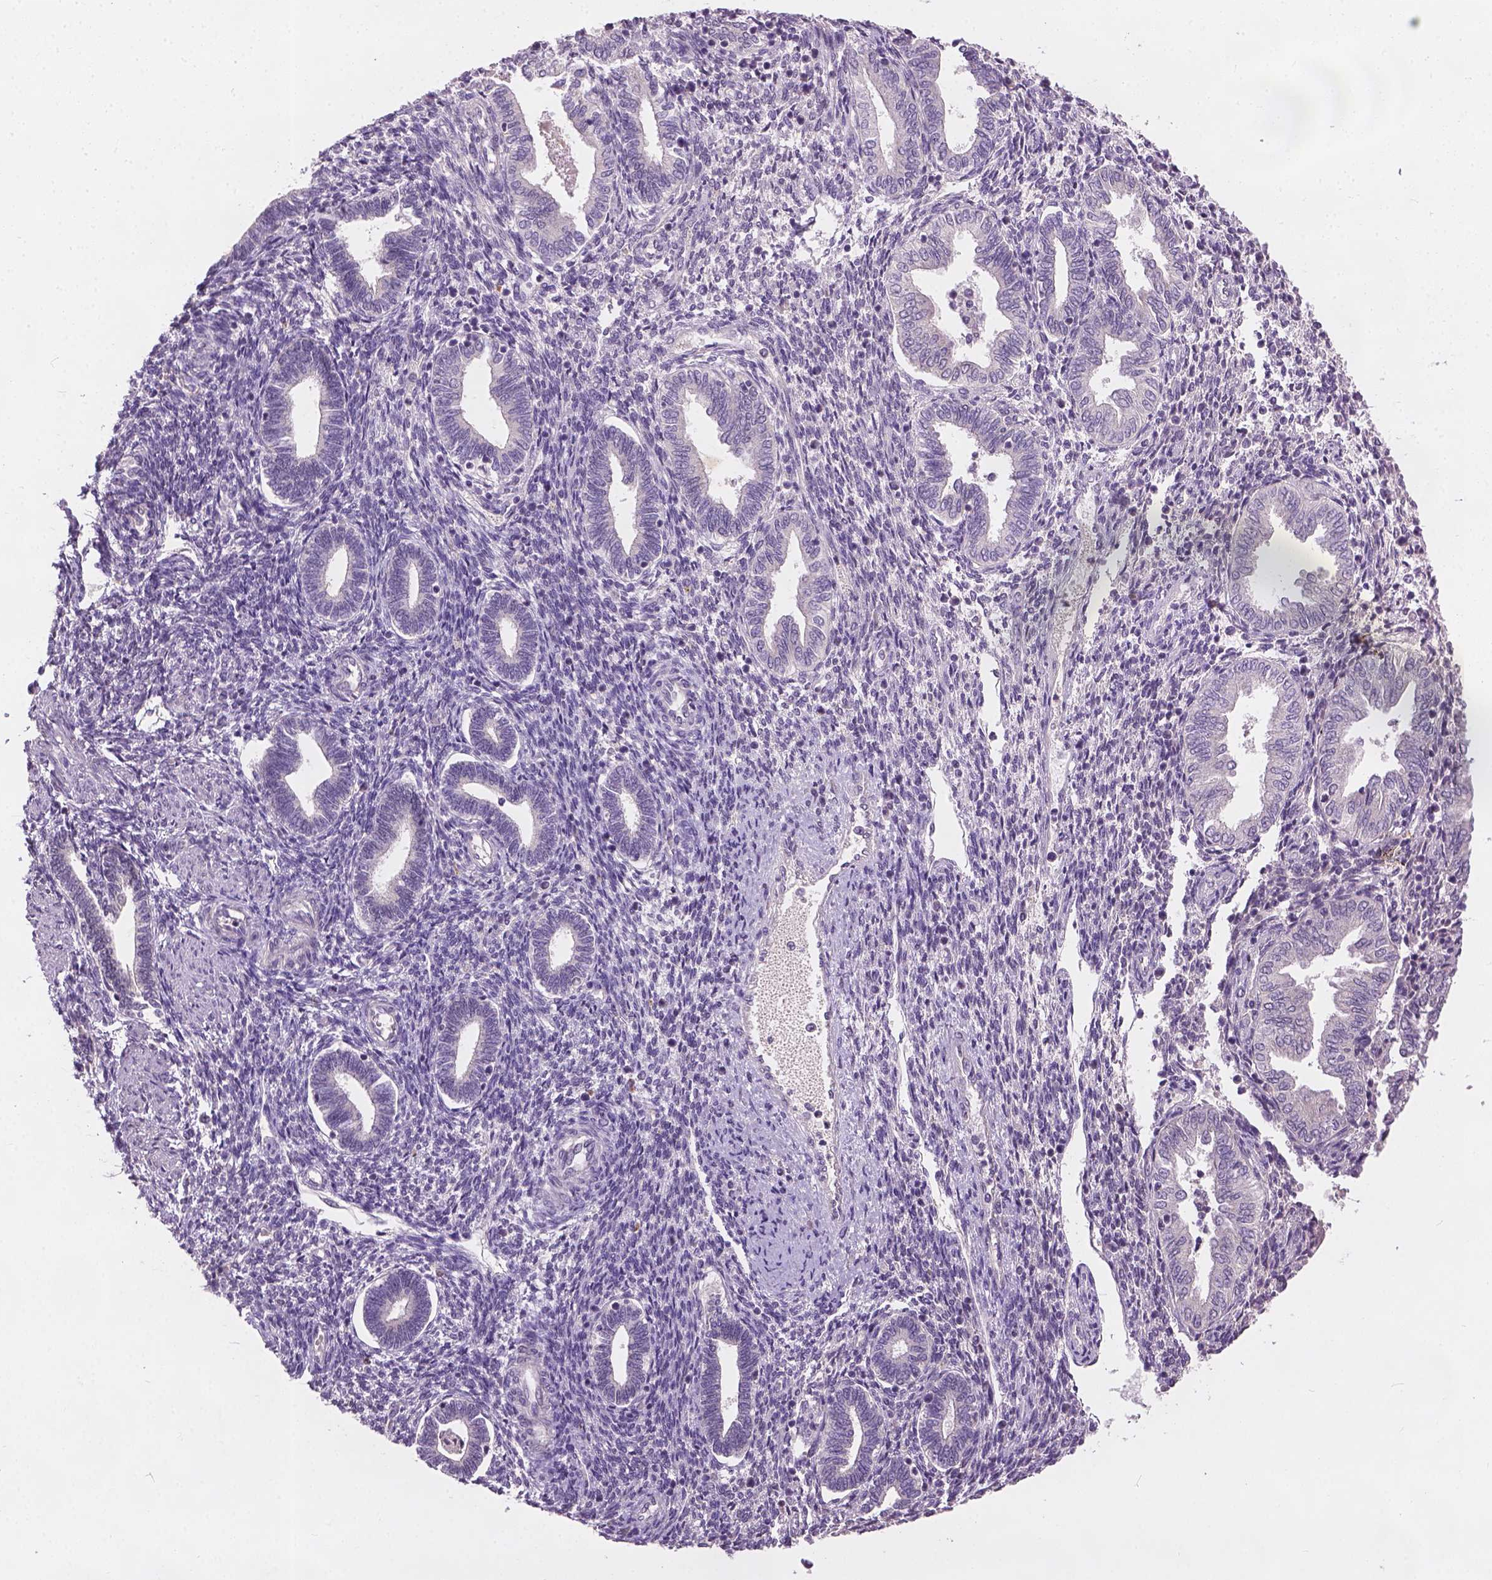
{"staining": {"intensity": "negative", "quantity": "none", "location": "none"}, "tissue": "endometrium", "cell_type": "Cells in endometrial stroma", "image_type": "normal", "snomed": [{"axis": "morphology", "description": "Normal tissue, NOS"}, {"axis": "topography", "description": "Endometrium"}], "caption": "Micrograph shows no protein staining in cells in endometrial stroma of unremarkable endometrium. The staining was performed using DAB (3,3'-diaminobenzidine) to visualize the protein expression in brown, while the nuclei were stained in blue with hematoxylin (Magnification: 20x).", "gene": "KRT17", "patient": {"sex": "female", "age": 42}}